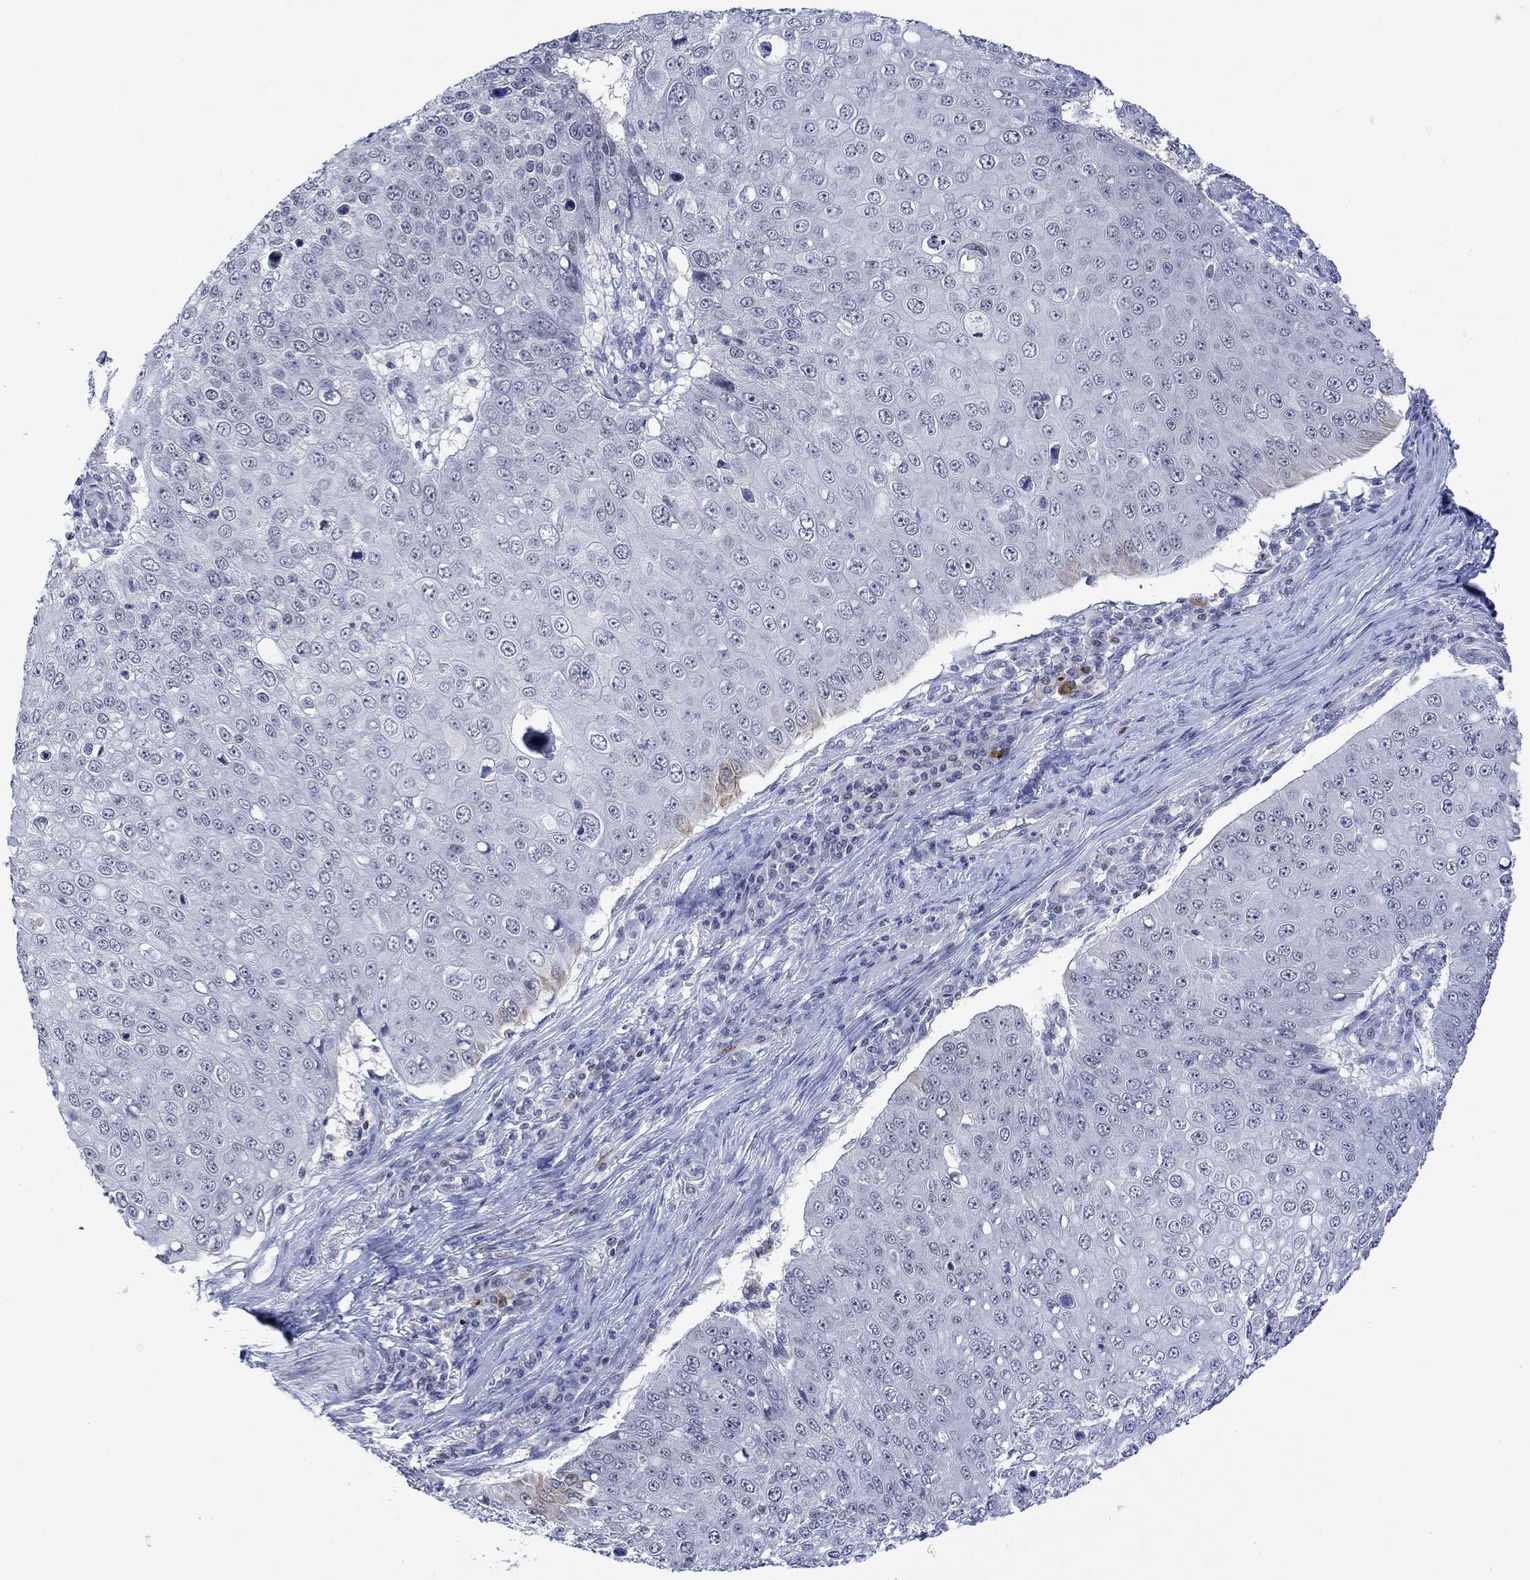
{"staining": {"intensity": "negative", "quantity": "none", "location": "none"}, "tissue": "skin cancer", "cell_type": "Tumor cells", "image_type": "cancer", "snomed": [{"axis": "morphology", "description": "Squamous cell carcinoma, NOS"}, {"axis": "topography", "description": "Skin"}], "caption": "This is an immunohistochemistry micrograph of skin cancer (squamous cell carcinoma). There is no positivity in tumor cells.", "gene": "DCX", "patient": {"sex": "male", "age": 71}}